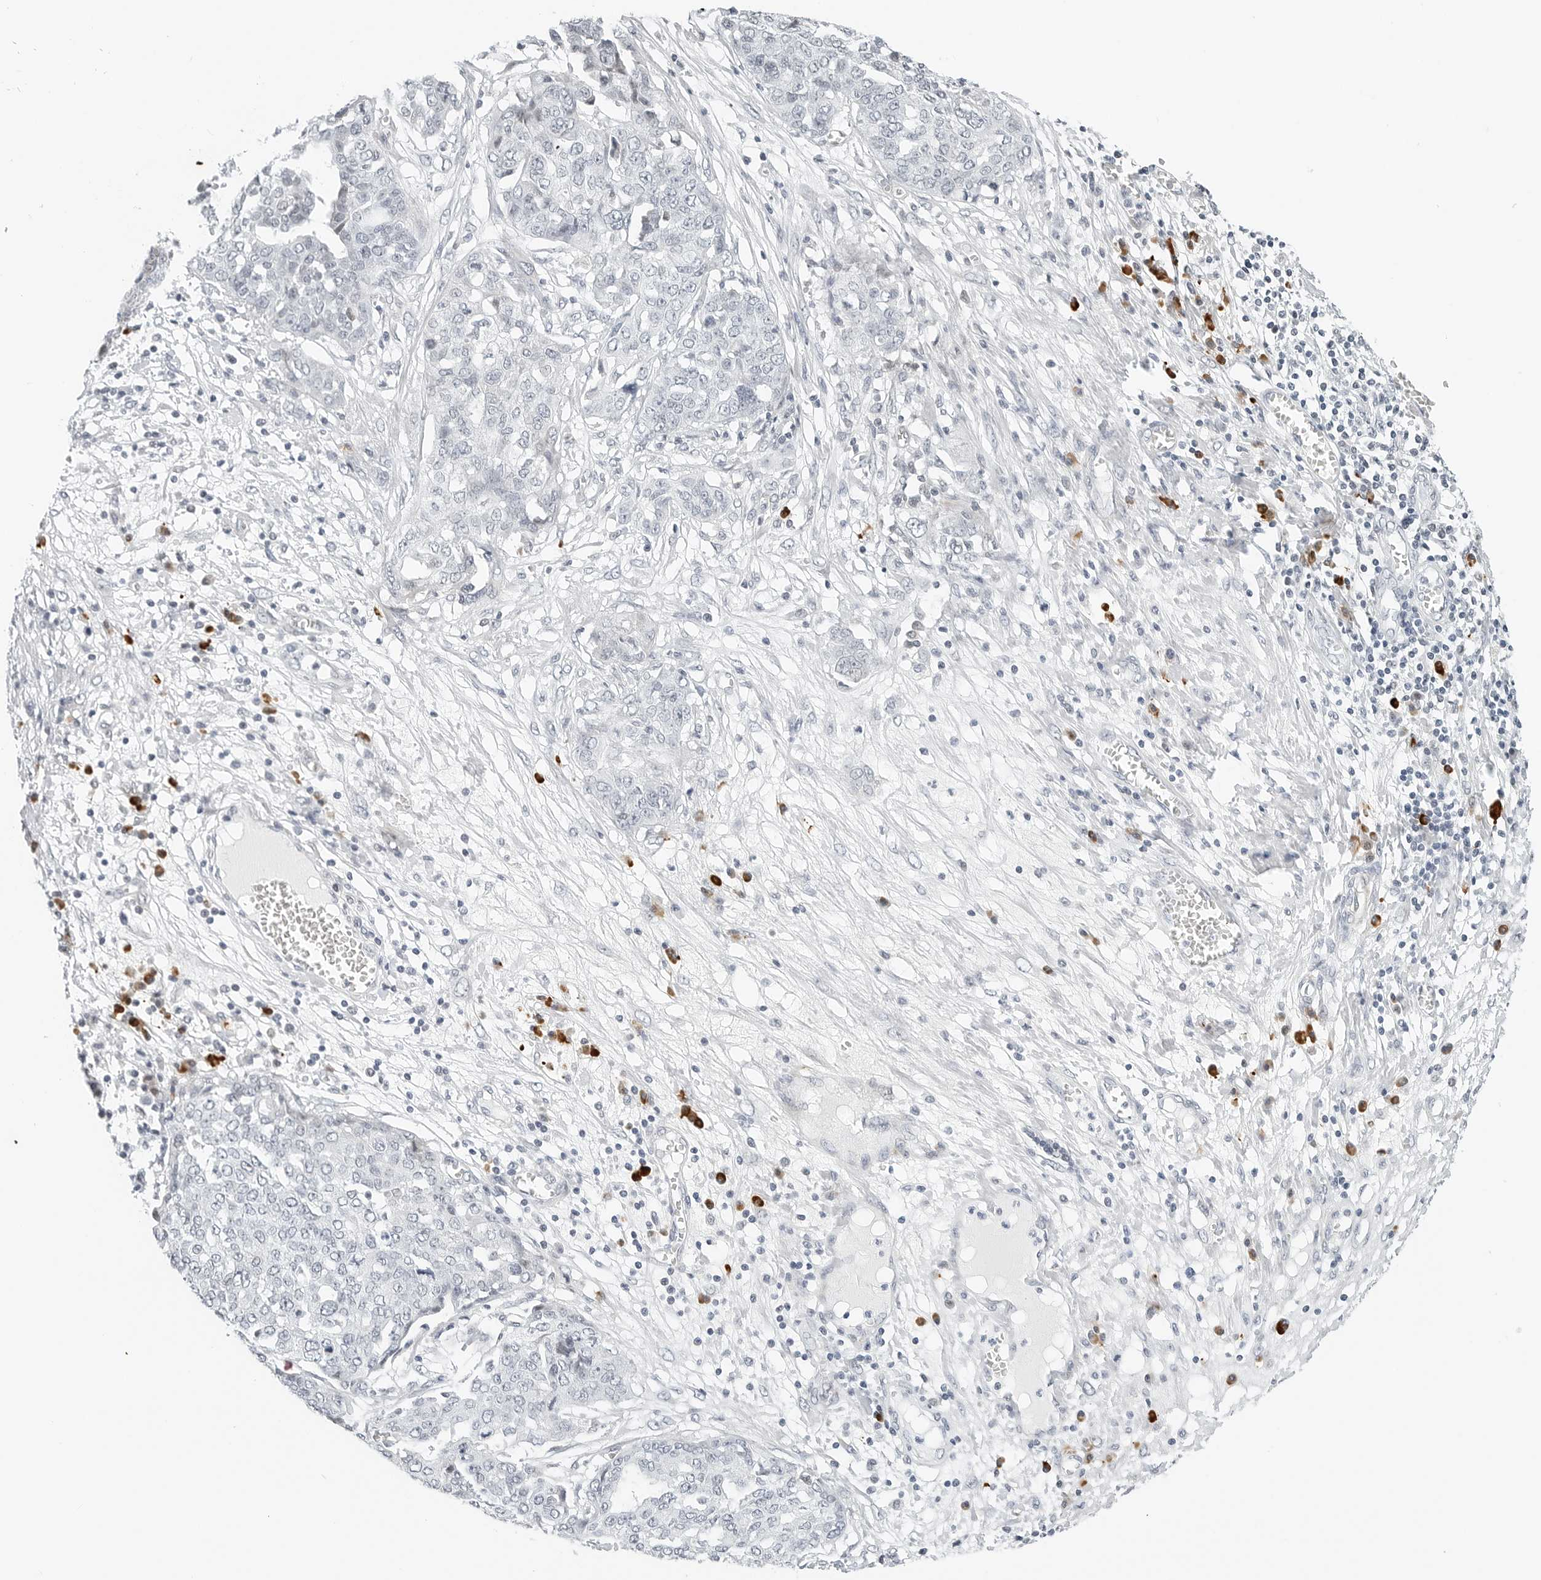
{"staining": {"intensity": "negative", "quantity": "none", "location": "none"}, "tissue": "ovarian cancer", "cell_type": "Tumor cells", "image_type": "cancer", "snomed": [{"axis": "morphology", "description": "Cystadenocarcinoma, serous, NOS"}, {"axis": "topography", "description": "Soft tissue"}, {"axis": "topography", "description": "Ovary"}], "caption": "Tumor cells show no significant protein positivity in ovarian cancer.", "gene": "PARP10", "patient": {"sex": "female", "age": 57}}